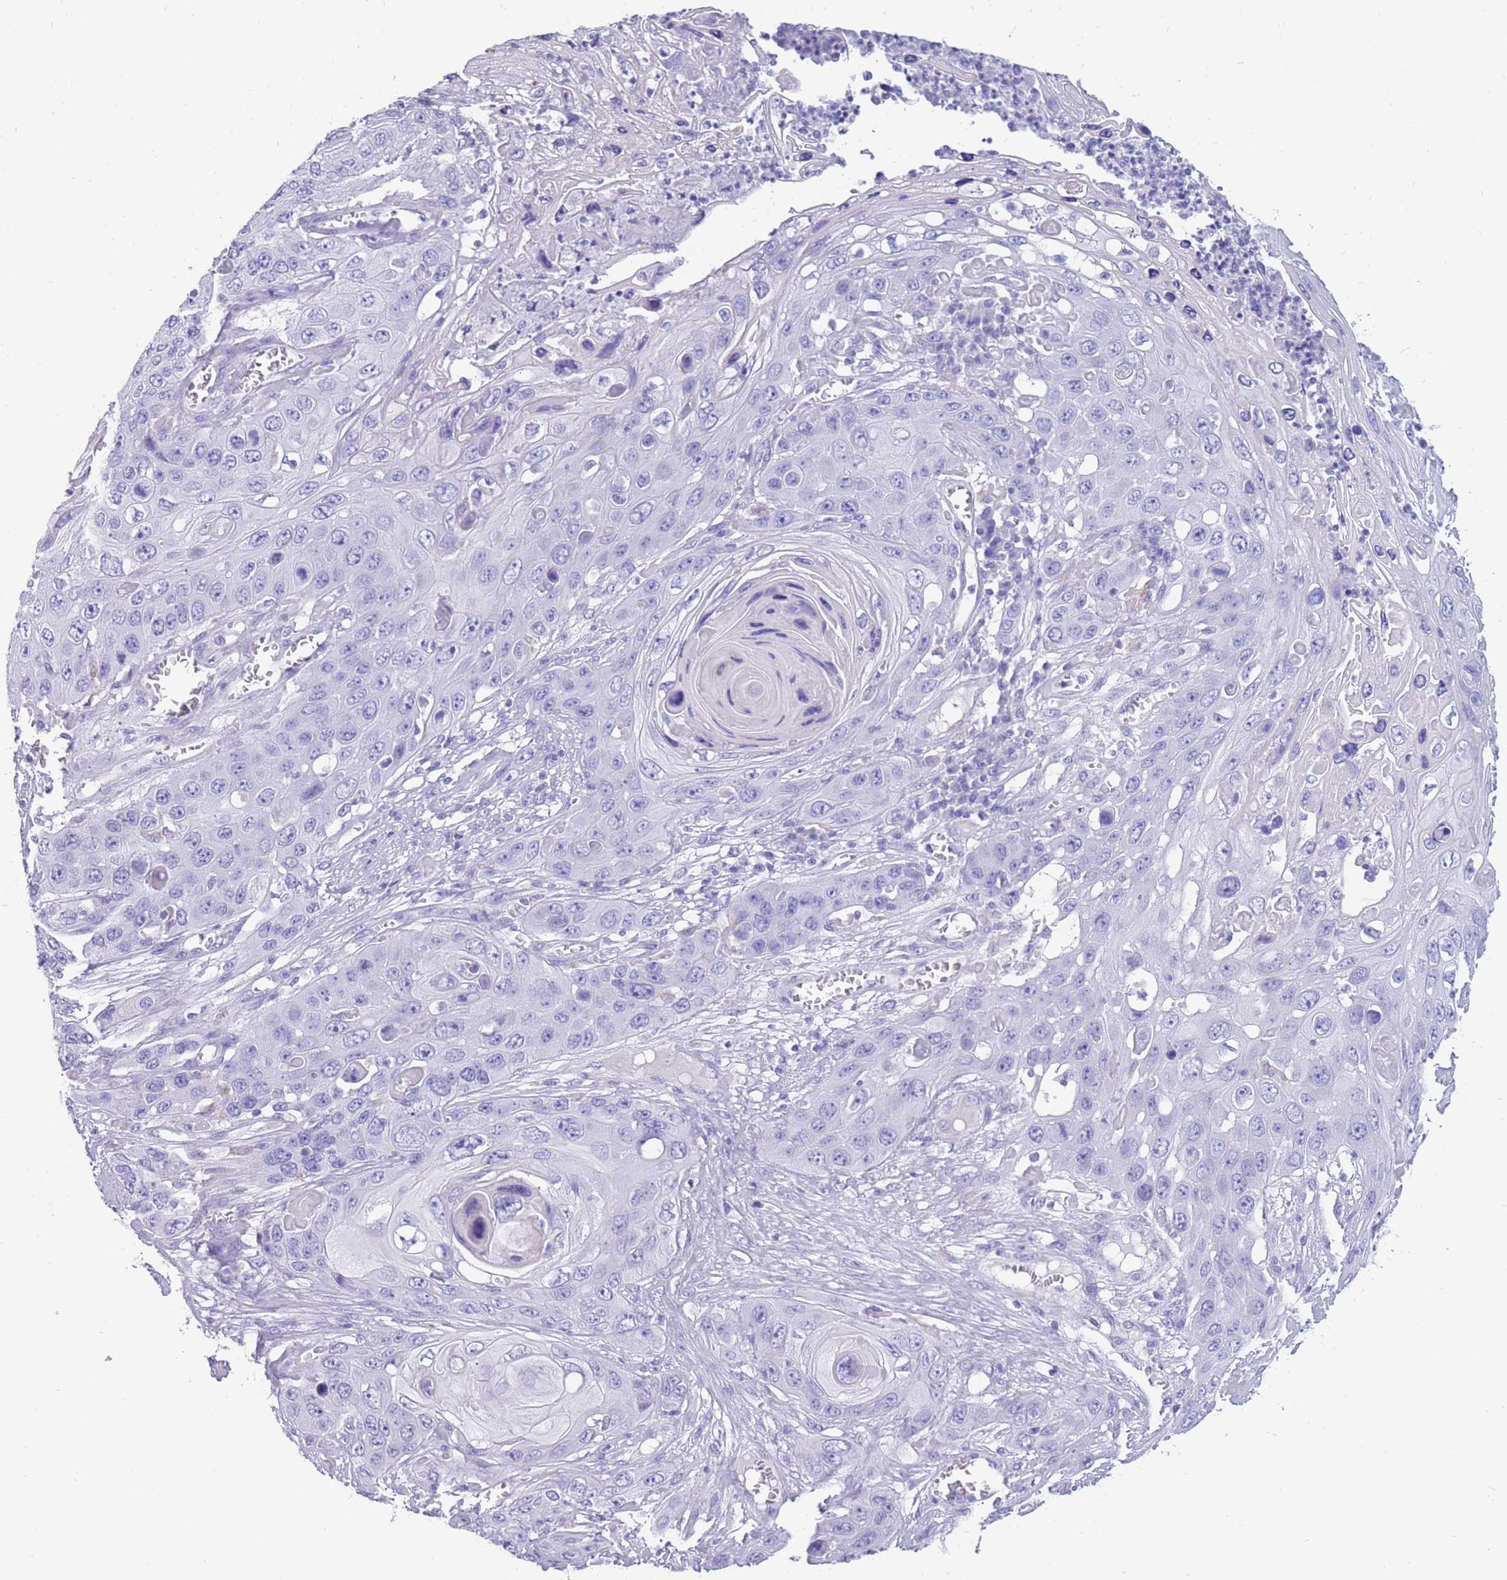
{"staining": {"intensity": "negative", "quantity": "none", "location": "none"}, "tissue": "skin cancer", "cell_type": "Tumor cells", "image_type": "cancer", "snomed": [{"axis": "morphology", "description": "Squamous cell carcinoma, NOS"}, {"axis": "topography", "description": "Skin"}], "caption": "Tumor cells show no significant expression in skin cancer.", "gene": "INTS2", "patient": {"sex": "male", "age": 55}}